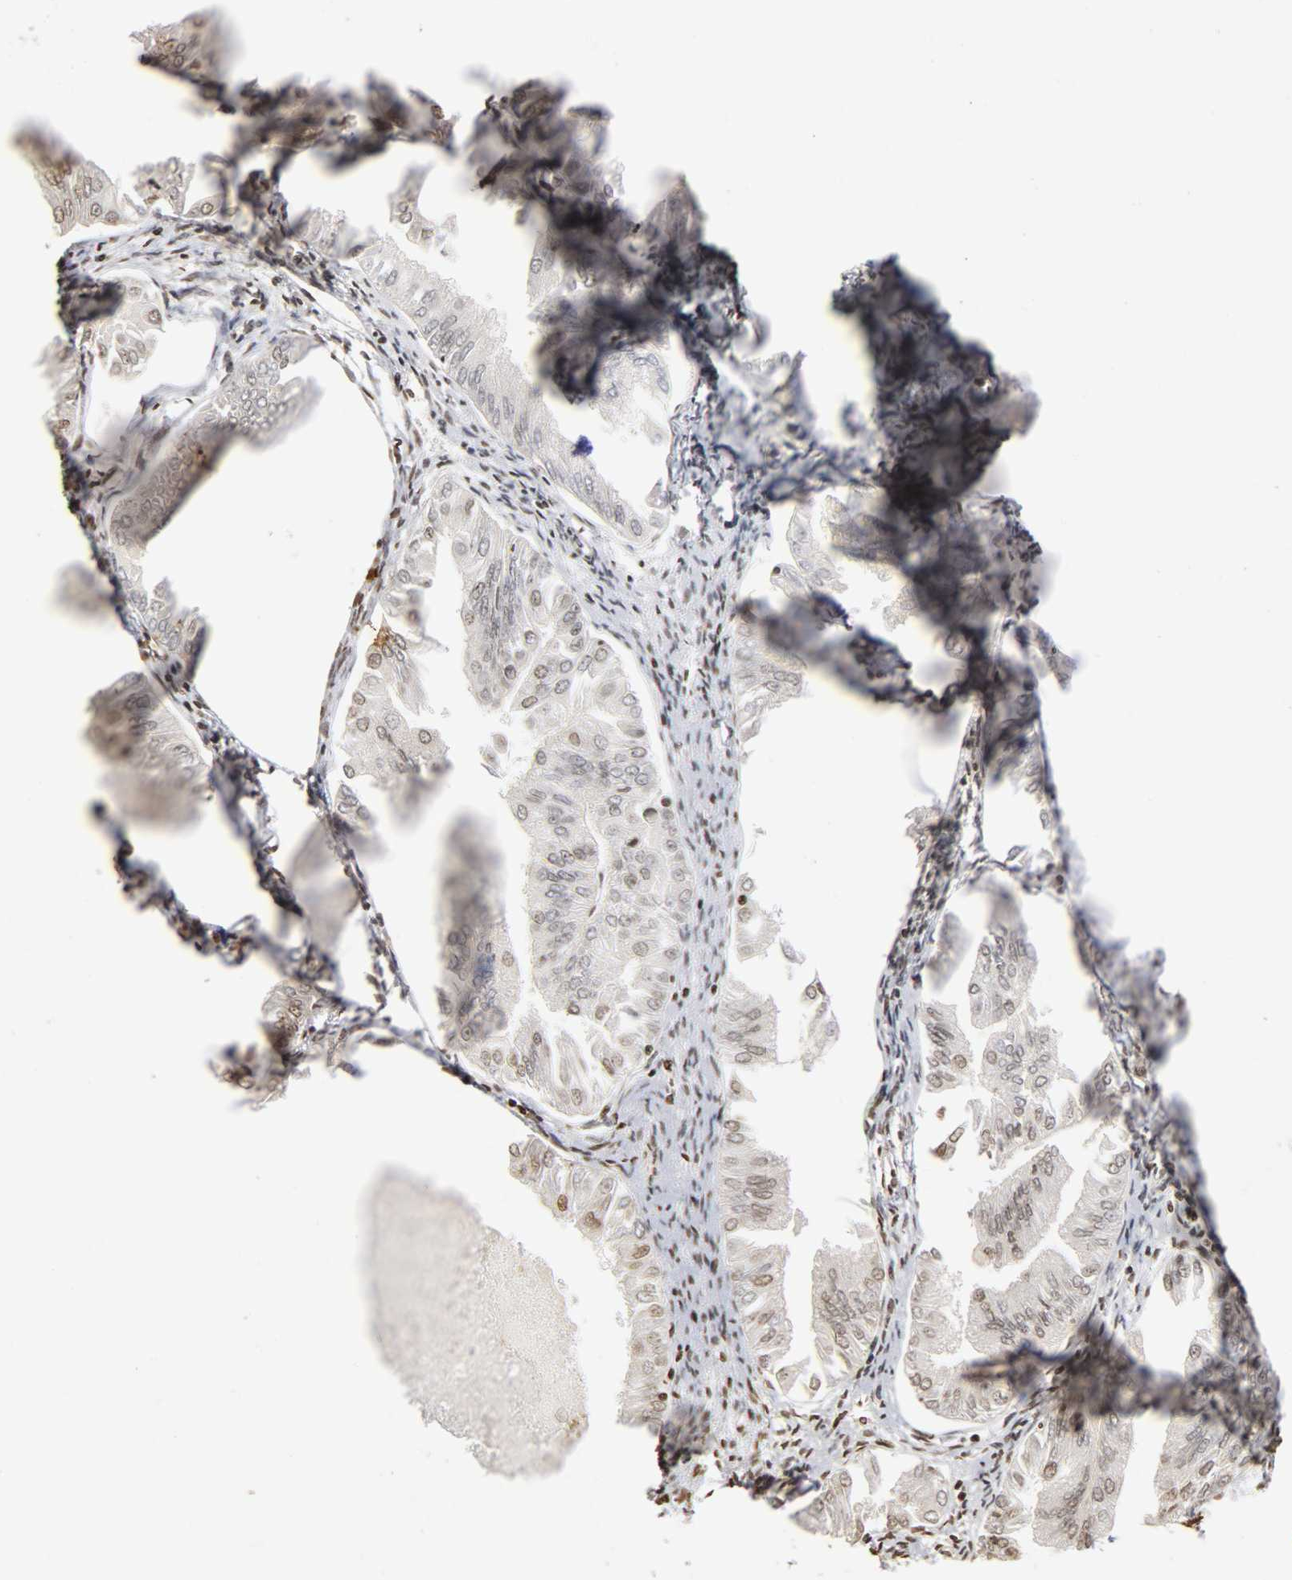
{"staining": {"intensity": "weak", "quantity": "<25%", "location": "nuclear"}, "tissue": "endometrial cancer", "cell_type": "Tumor cells", "image_type": "cancer", "snomed": [{"axis": "morphology", "description": "Adenocarcinoma, NOS"}, {"axis": "topography", "description": "Endometrium"}], "caption": "Tumor cells are negative for brown protein staining in endometrial adenocarcinoma.", "gene": "ERCC2", "patient": {"sex": "female", "age": 53}}